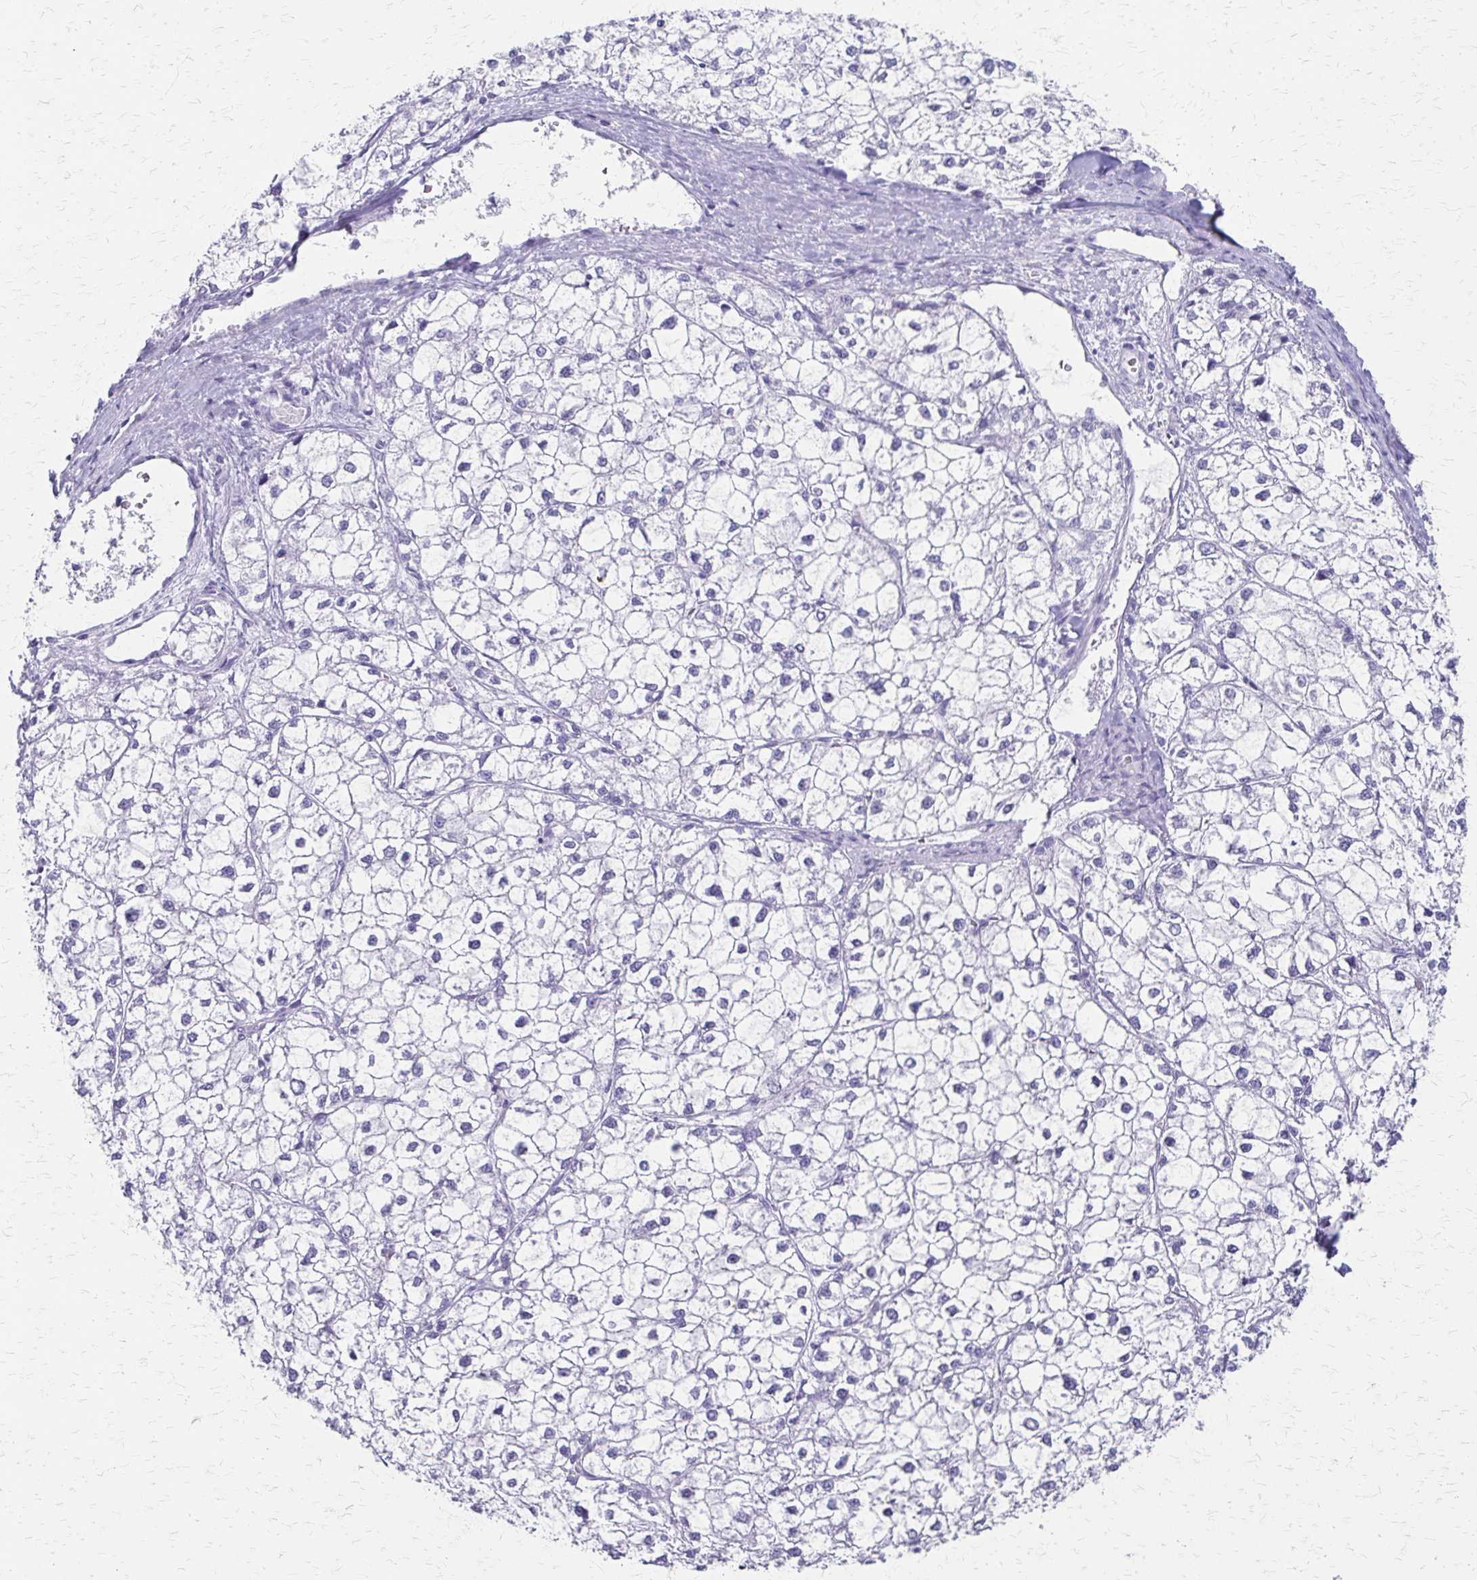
{"staining": {"intensity": "negative", "quantity": "none", "location": "none"}, "tissue": "liver cancer", "cell_type": "Tumor cells", "image_type": "cancer", "snomed": [{"axis": "morphology", "description": "Carcinoma, Hepatocellular, NOS"}, {"axis": "topography", "description": "Liver"}], "caption": "An image of hepatocellular carcinoma (liver) stained for a protein demonstrates no brown staining in tumor cells. Brightfield microscopy of immunohistochemistry (IHC) stained with DAB (brown) and hematoxylin (blue), captured at high magnification.", "gene": "ZSCAN5B", "patient": {"sex": "female", "age": 43}}